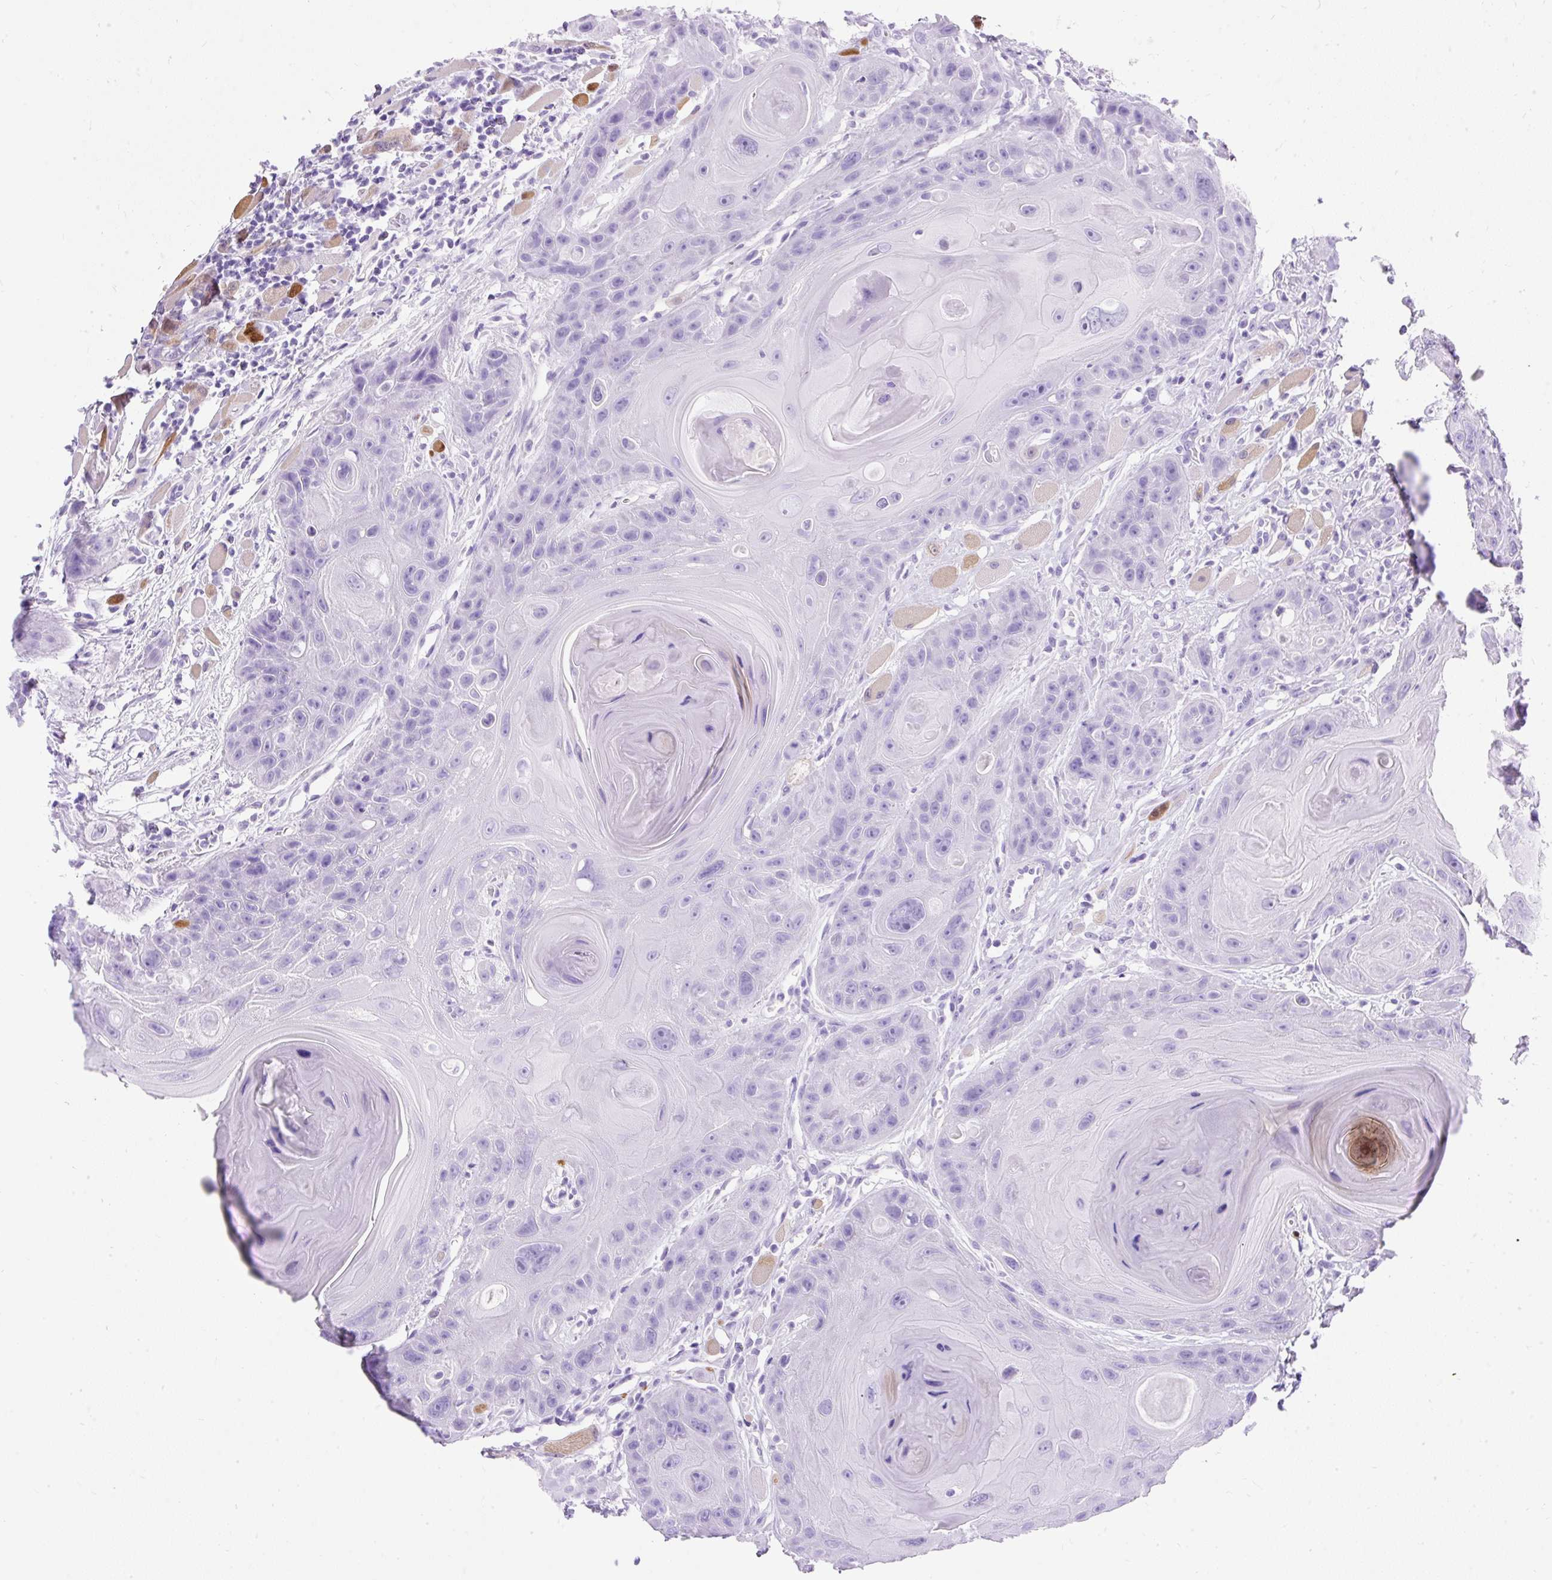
{"staining": {"intensity": "negative", "quantity": "none", "location": "none"}, "tissue": "head and neck cancer", "cell_type": "Tumor cells", "image_type": "cancer", "snomed": [{"axis": "morphology", "description": "Squamous cell carcinoma, NOS"}, {"axis": "topography", "description": "Head-Neck"}], "caption": "Tumor cells are negative for protein expression in human head and neck squamous cell carcinoma. Nuclei are stained in blue.", "gene": "PVALB", "patient": {"sex": "female", "age": 59}}